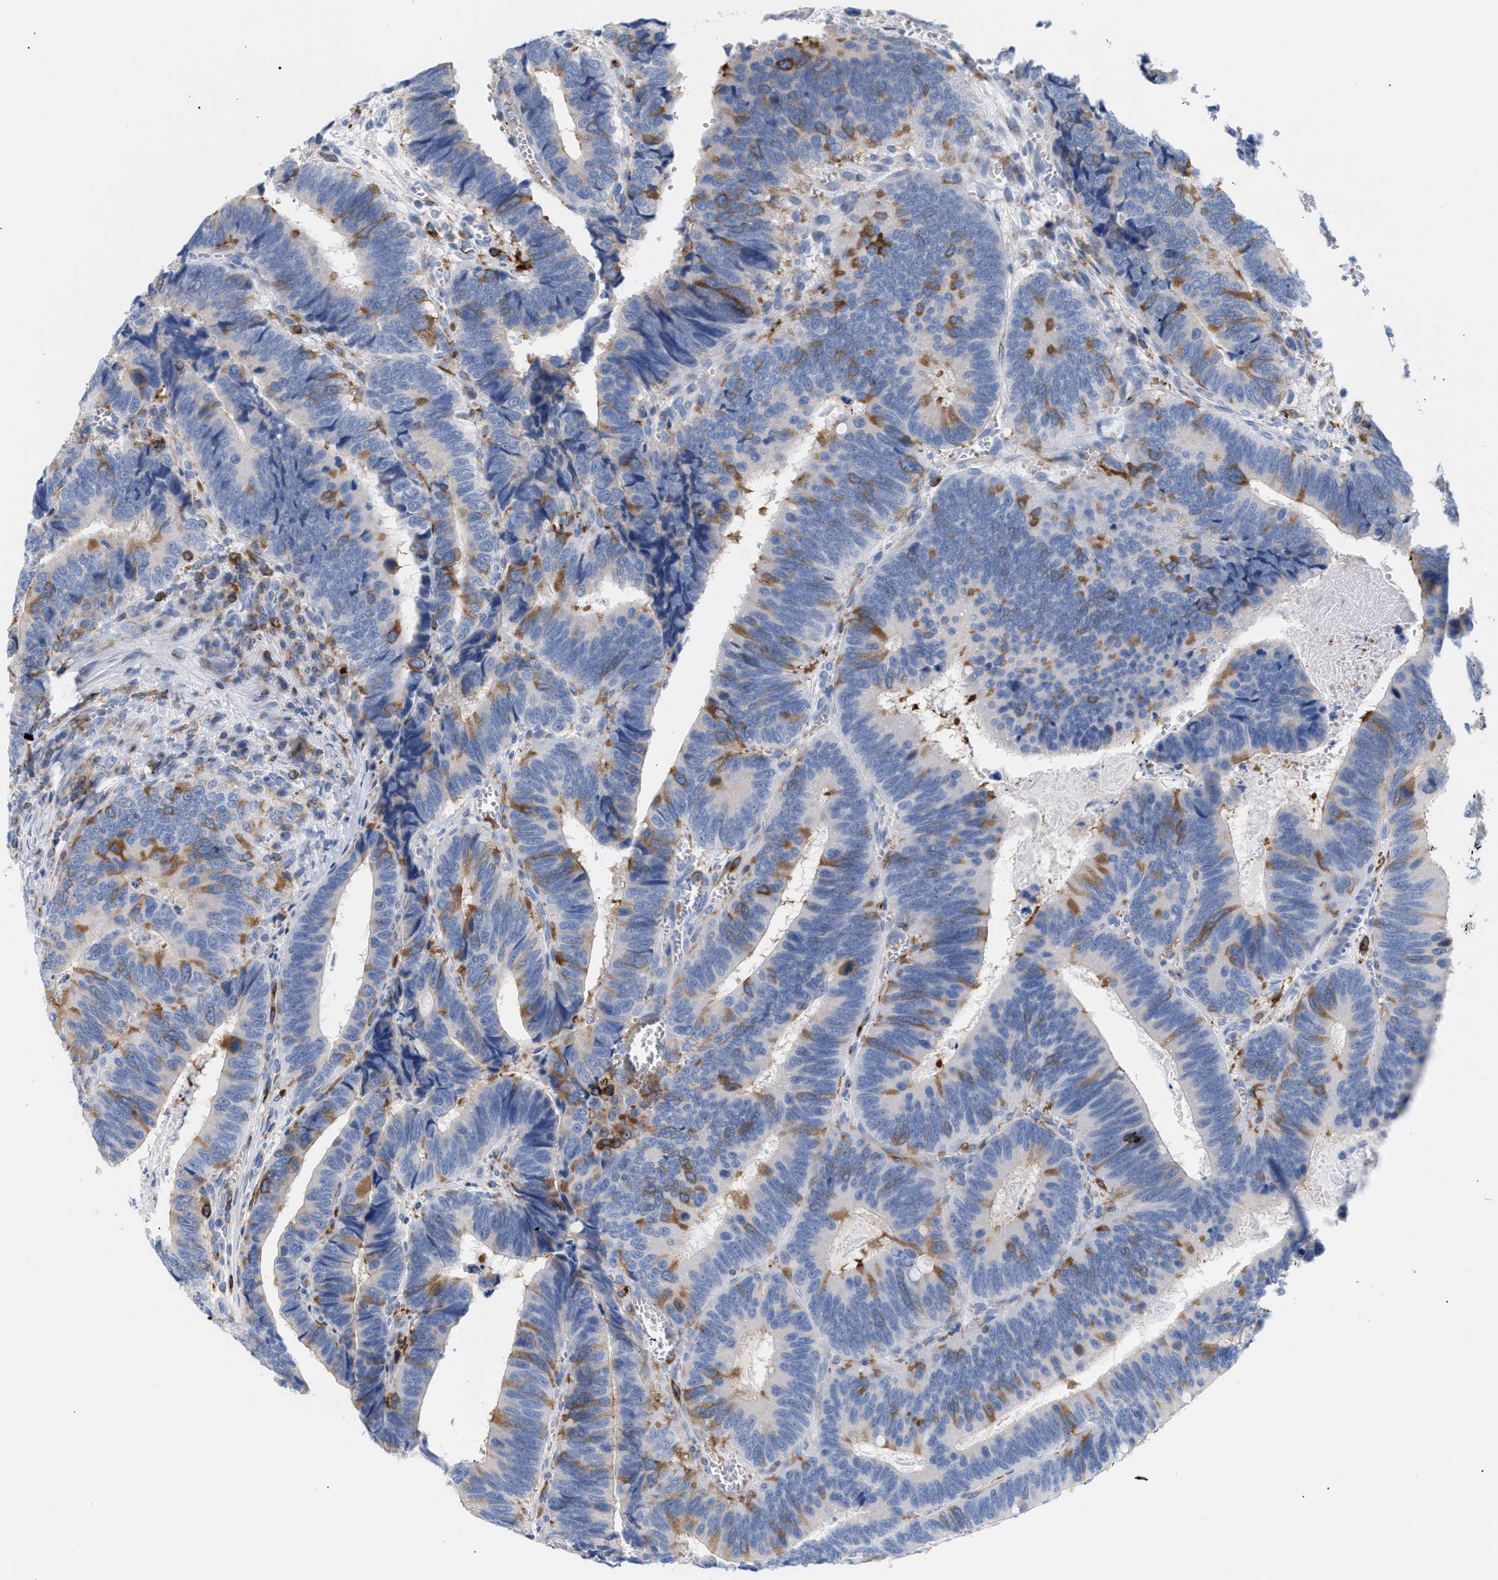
{"staining": {"intensity": "moderate", "quantity": "<25%", "location": "cytoplasmic/membranous"}, "tissue": "colorectal cancer", "cell_type": "Tumor cells", "image_type": "cancer", "snomed": [{"axis": "morphology", "description": "Inflammation, NOS"}, {"axis": "morphology", "description": "Adenocarcinoma, NOS"}, {"axis": "topography", "description": "Colon"}], "caption": "Immunohistochemical staining of human adenocarcinoma (colorectal) demonstrates low levels of moderate cytoplasmic/membranous staining in approximately <25% of tumor cells. (DAB (3,3'-diaminobenzidine) = brown stain, brightfield microscopy at high magnification).", "gene": "TACC3", "patient": {"sex": "male", "age": 72}}